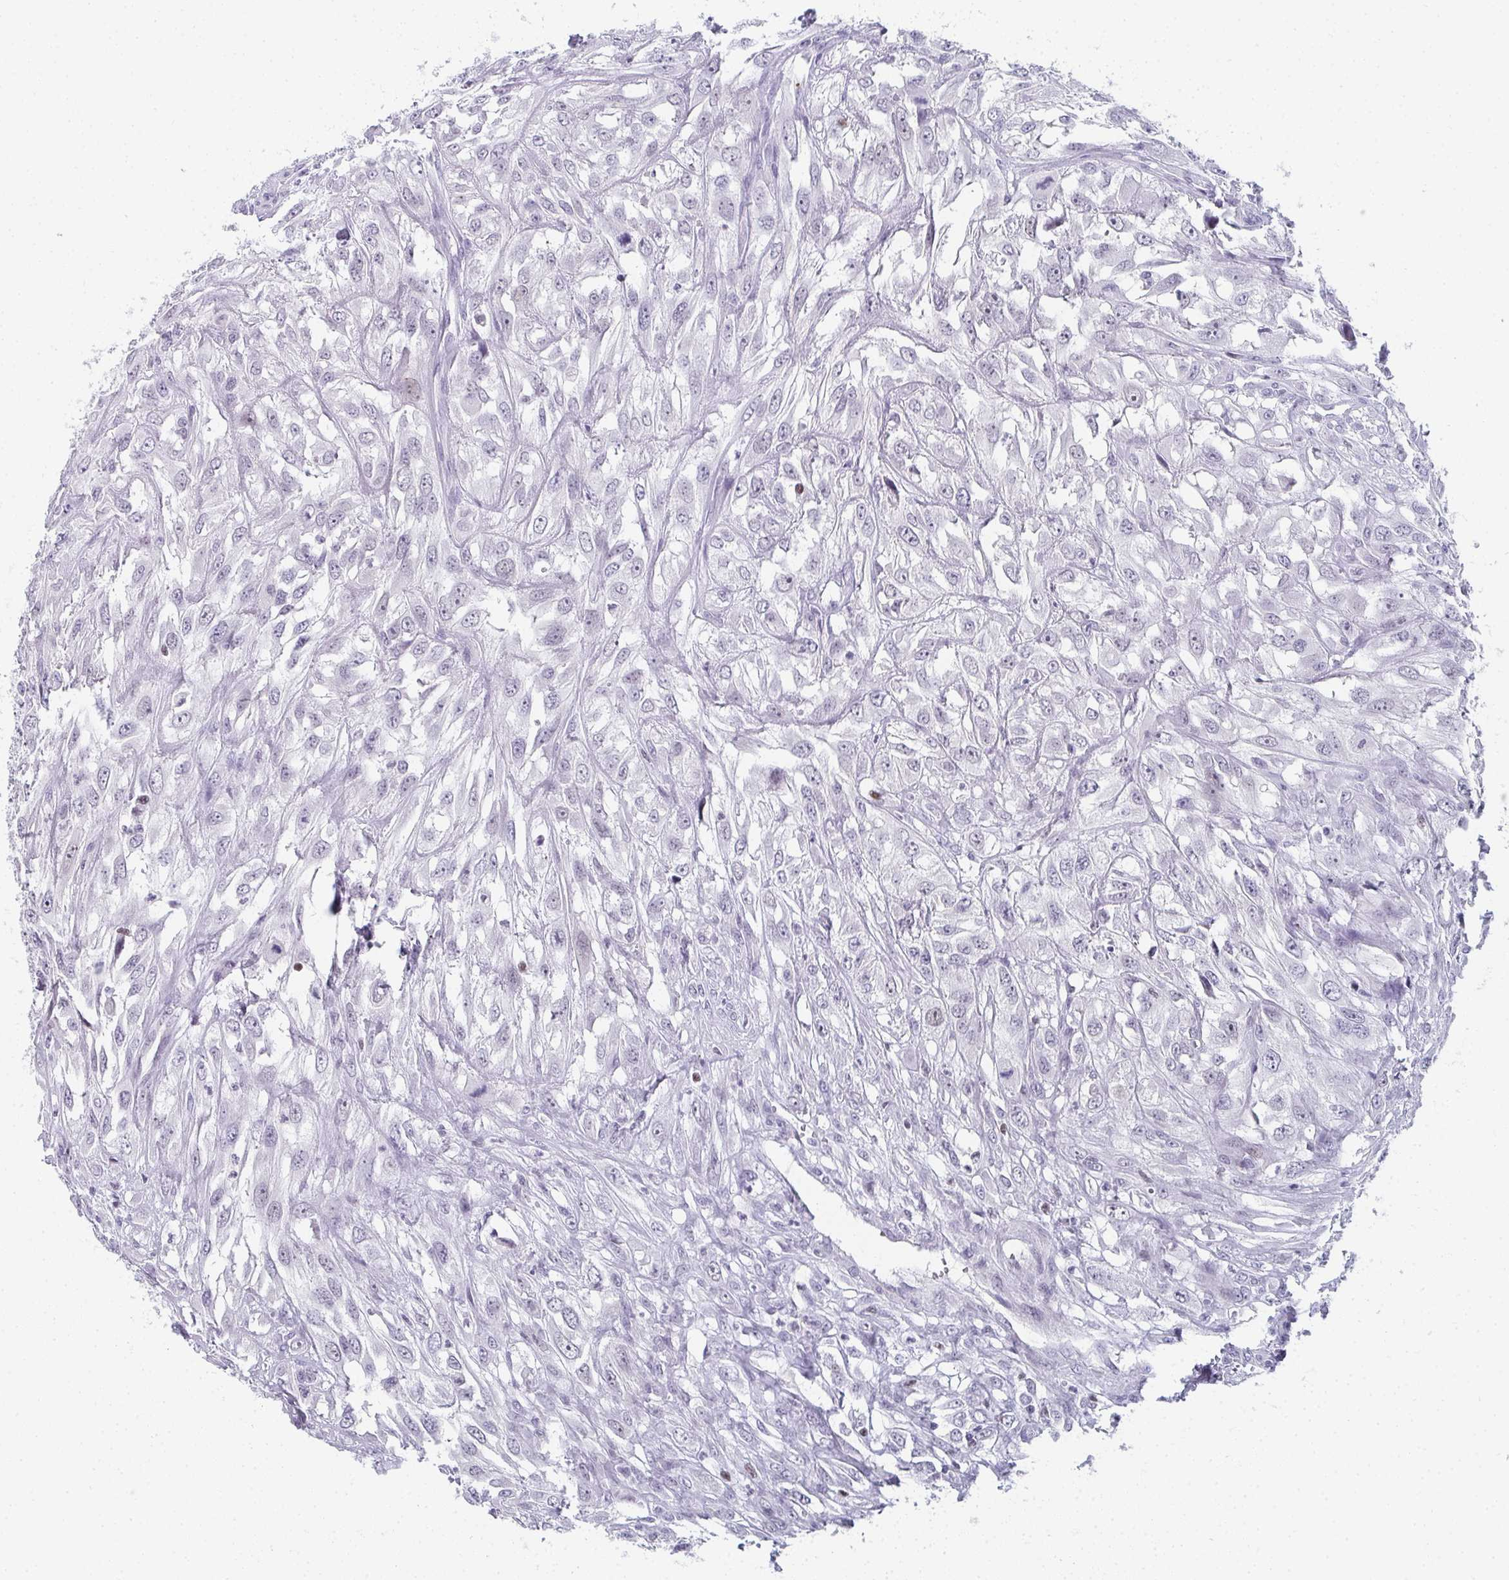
{"staining": {"intensity": "negative", "quantity": "none", "location": "none"}, "tissue": "urothelial cancer", "cell_type": "Tumor cells", "image_type": "cancer", "snomed": [{"axis": "morphology", "description": "Urothelial carcinoma, High grade"}, {"axis": "topography", "description": "Urinary bladder"}], "caption": "IHC photomicrograph of neoplastic tissue: human urothelial cancer stained with DAB demonstrates no significant protein expression in tumor cells.", "gene": "PYCR3", "patient": {"sex": "male", "age": 67}}